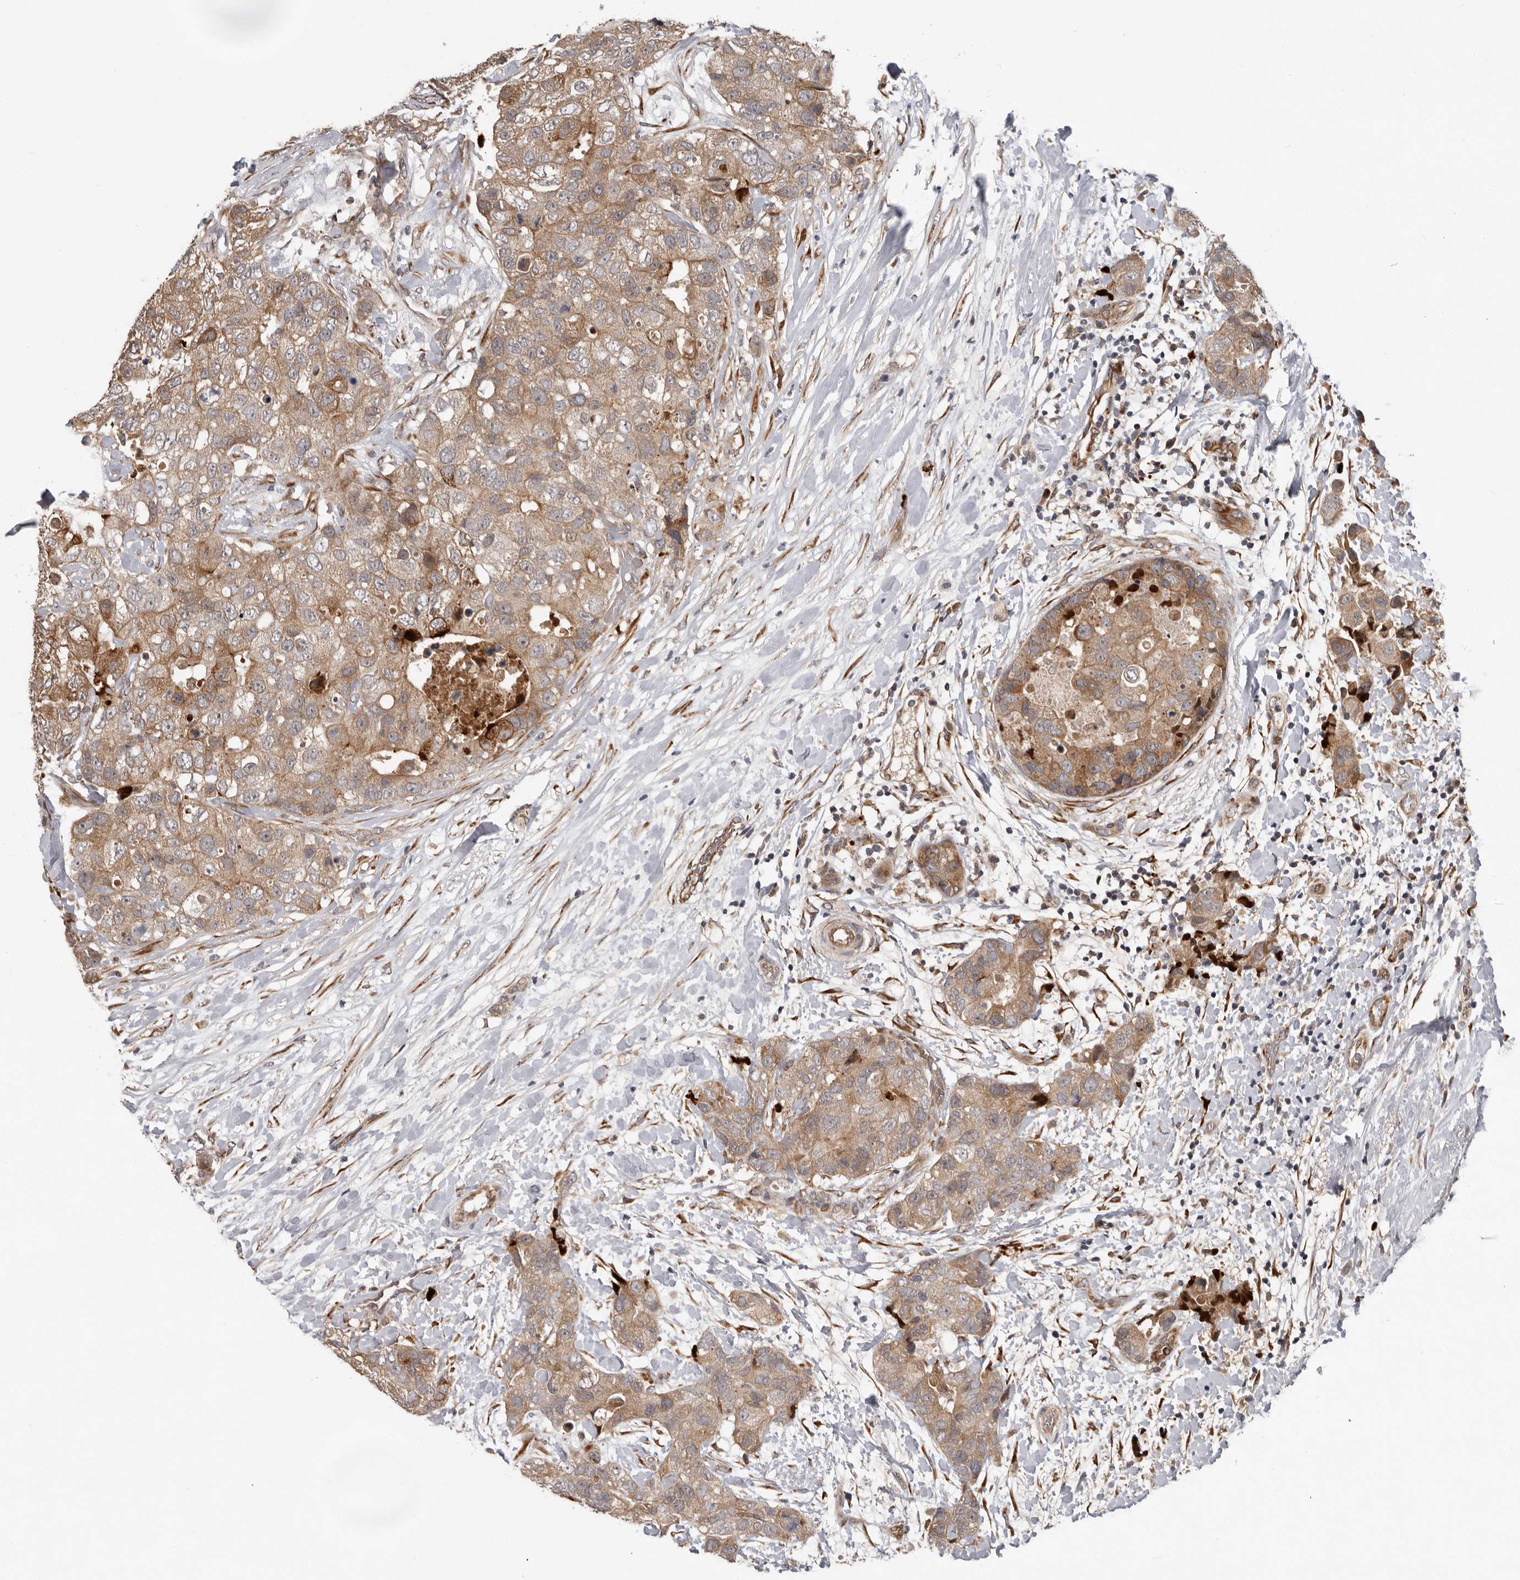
{"staining": {"intensity": "moderate", "quantity": ">75%", "location": "cytoplasmic/membranous"}, "tissue": "breast cancer", "cell_type": "Tumor cells", "image_type": "cancer", "snomed": [{"axis": "morphology", "description": "Duct carcinoma"}, {"axis": "topography", "description": "Breast"}], "caption": "Human intraductal carcinoma (breast) stained with a brown dye shows moderate cytoplasmic/membranous positive positivity in about >75% of tumor cells.", "gene": "MTF1", "patient": {"sex": "female", "age": 62}}